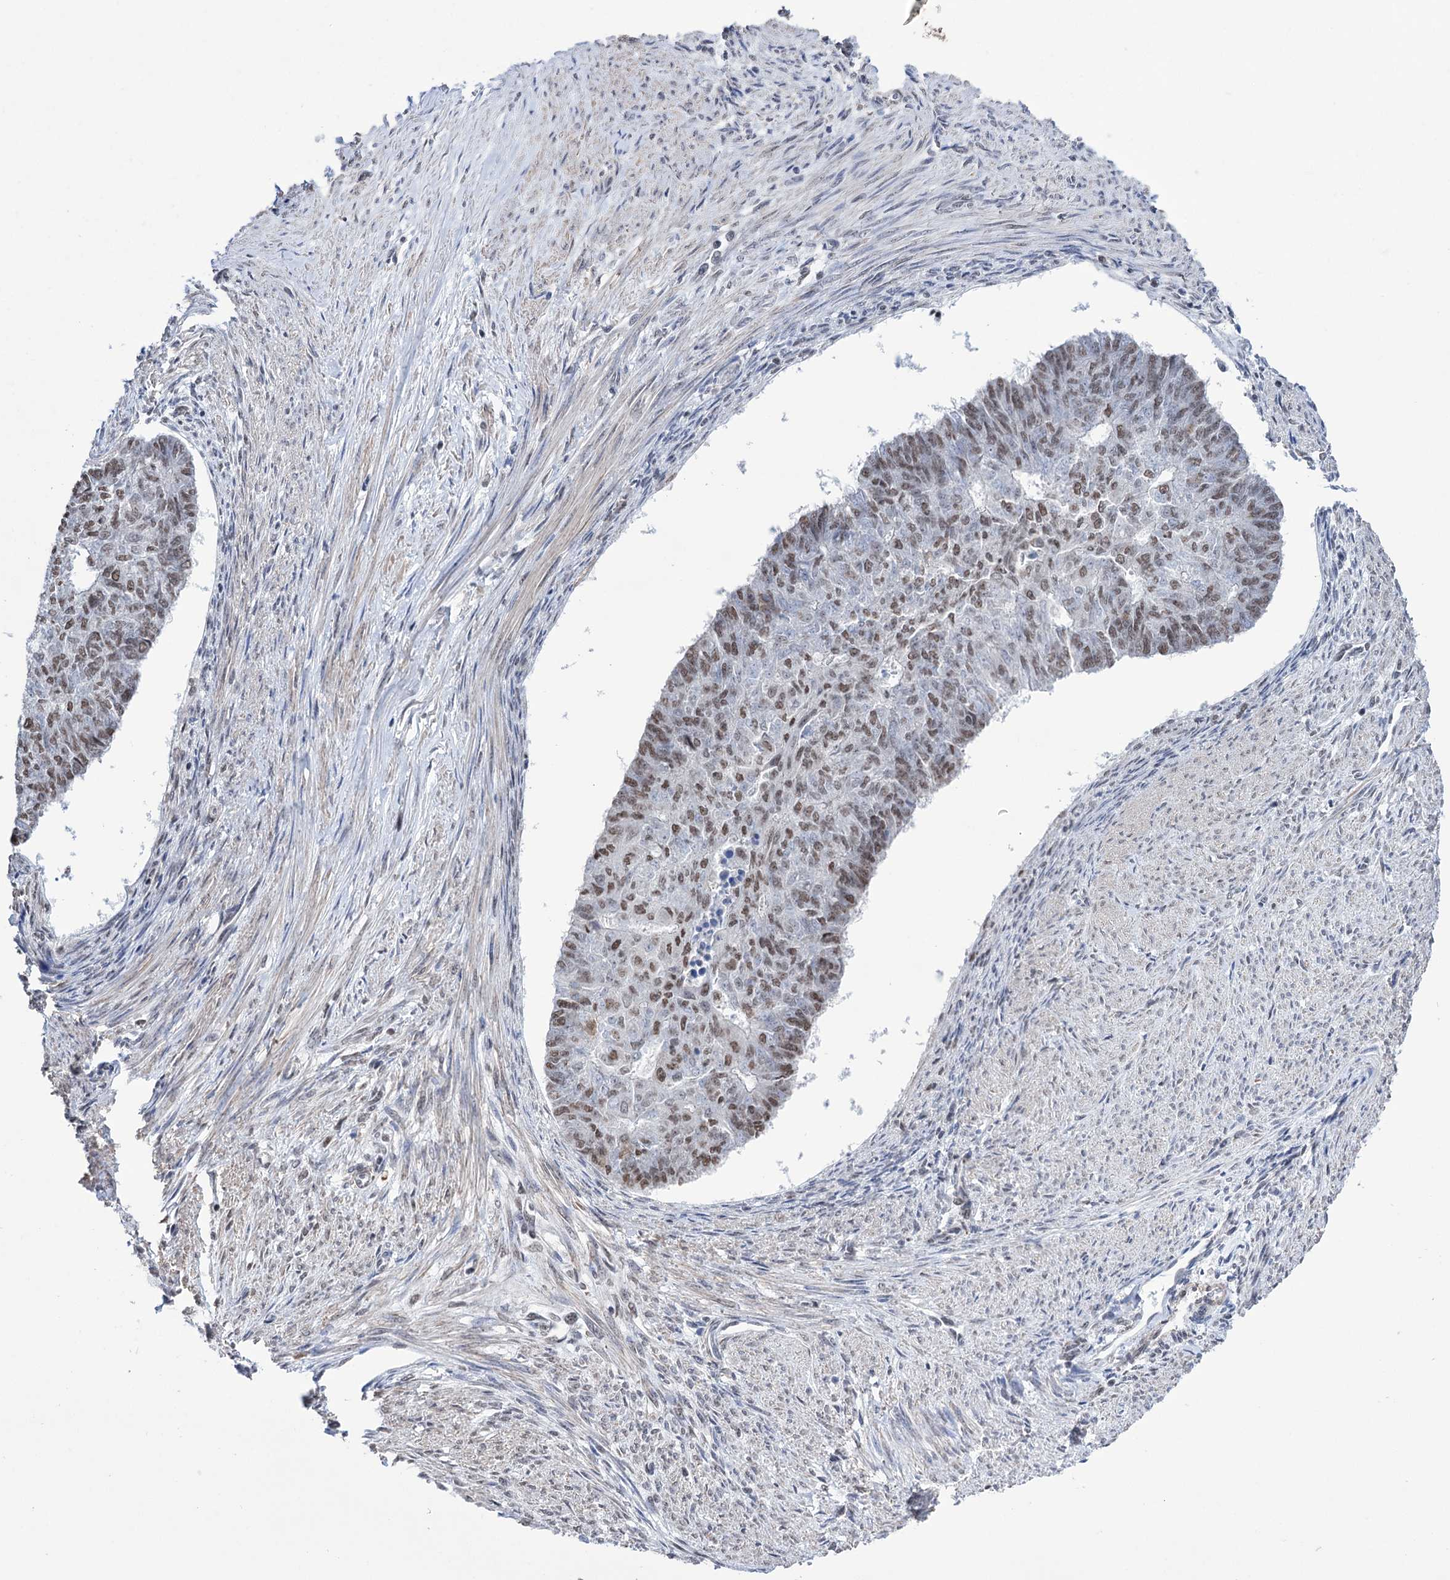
{"staining": {"intensity": "moderate", "quantity": "25%-75%", "location": "nuclear"}, "tissue": "endometrial cancer", "cell_type": "Tumor cells", "image_type": "cancer", "snomed": [{"axis": "morphology", "description": "Adenocarcinoma, NOS"}, {"axis": "topography", "description": "Endometrium"}], "caption": "Protein analysis of endometrial cancer tissue displays moderate nuclear positivity in about 25%-75% of tumor cells.", "gene": "ABHD10", "patient": {"sex": "female", "age": 32}}